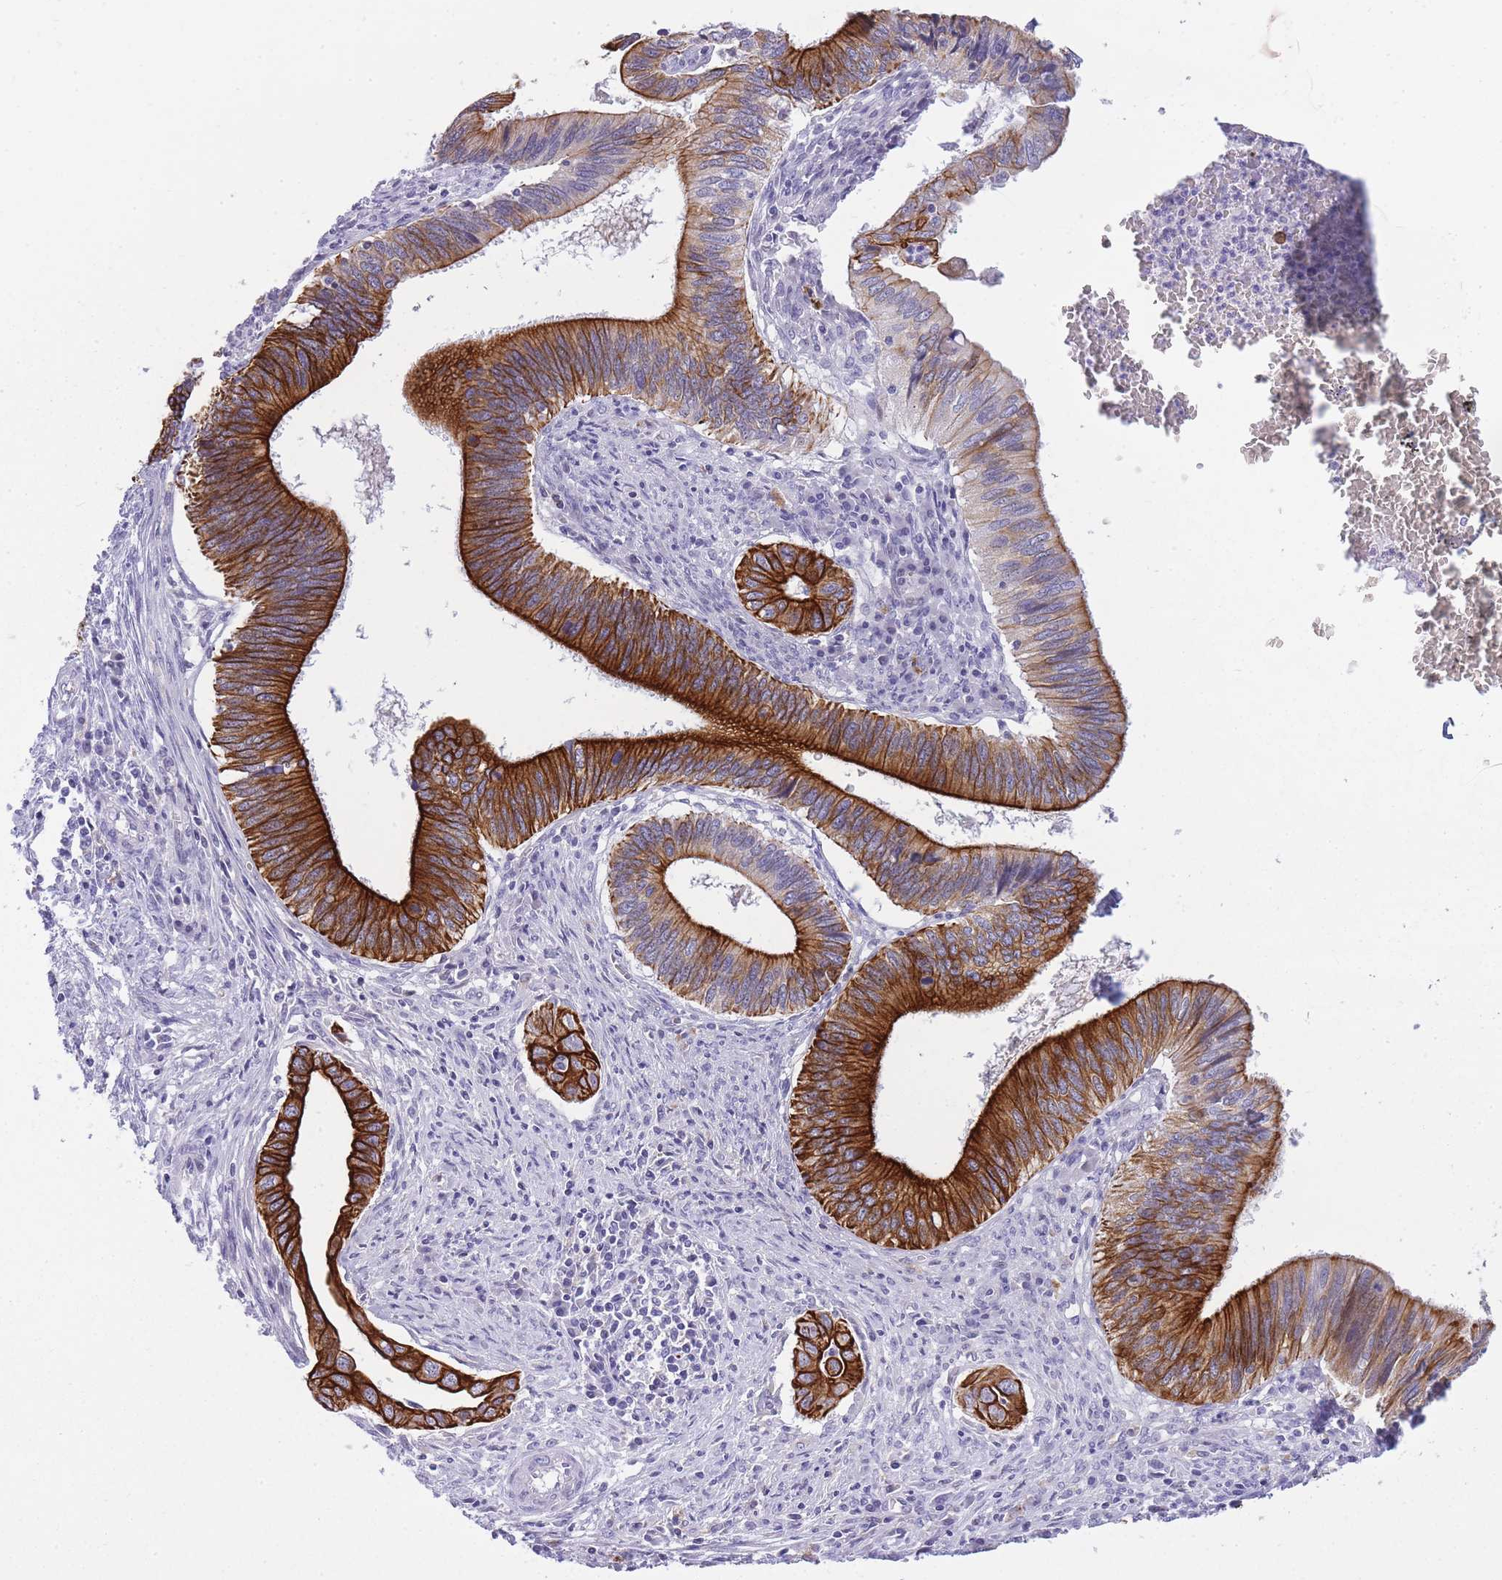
{"staining": {"intensity": "strong", "quantity": ">75%", "location": "cytoplasmic/membranous"}, "tissue": "cervical cancer", "cell_type": "Tumor cells", "image_type": "cancer", "snomed": [{"axis": "morphology", "description": "Adenocarcinoma, NOS"}, {"axis": "topography", "description": "Cervix"}], "caption": "Protein staining displays strong cytoplasmic/membranous staining in approximately >75% of tumor cells in cervical adenocarcinoma. Using DAB (3,3'-diaminobenzidine) (brown) and hematoxylin (blue) stains, captured at high magnification using brightfield microscopy.", "gene": "RADX", "patient": {"sex": "female", "age": 42}}